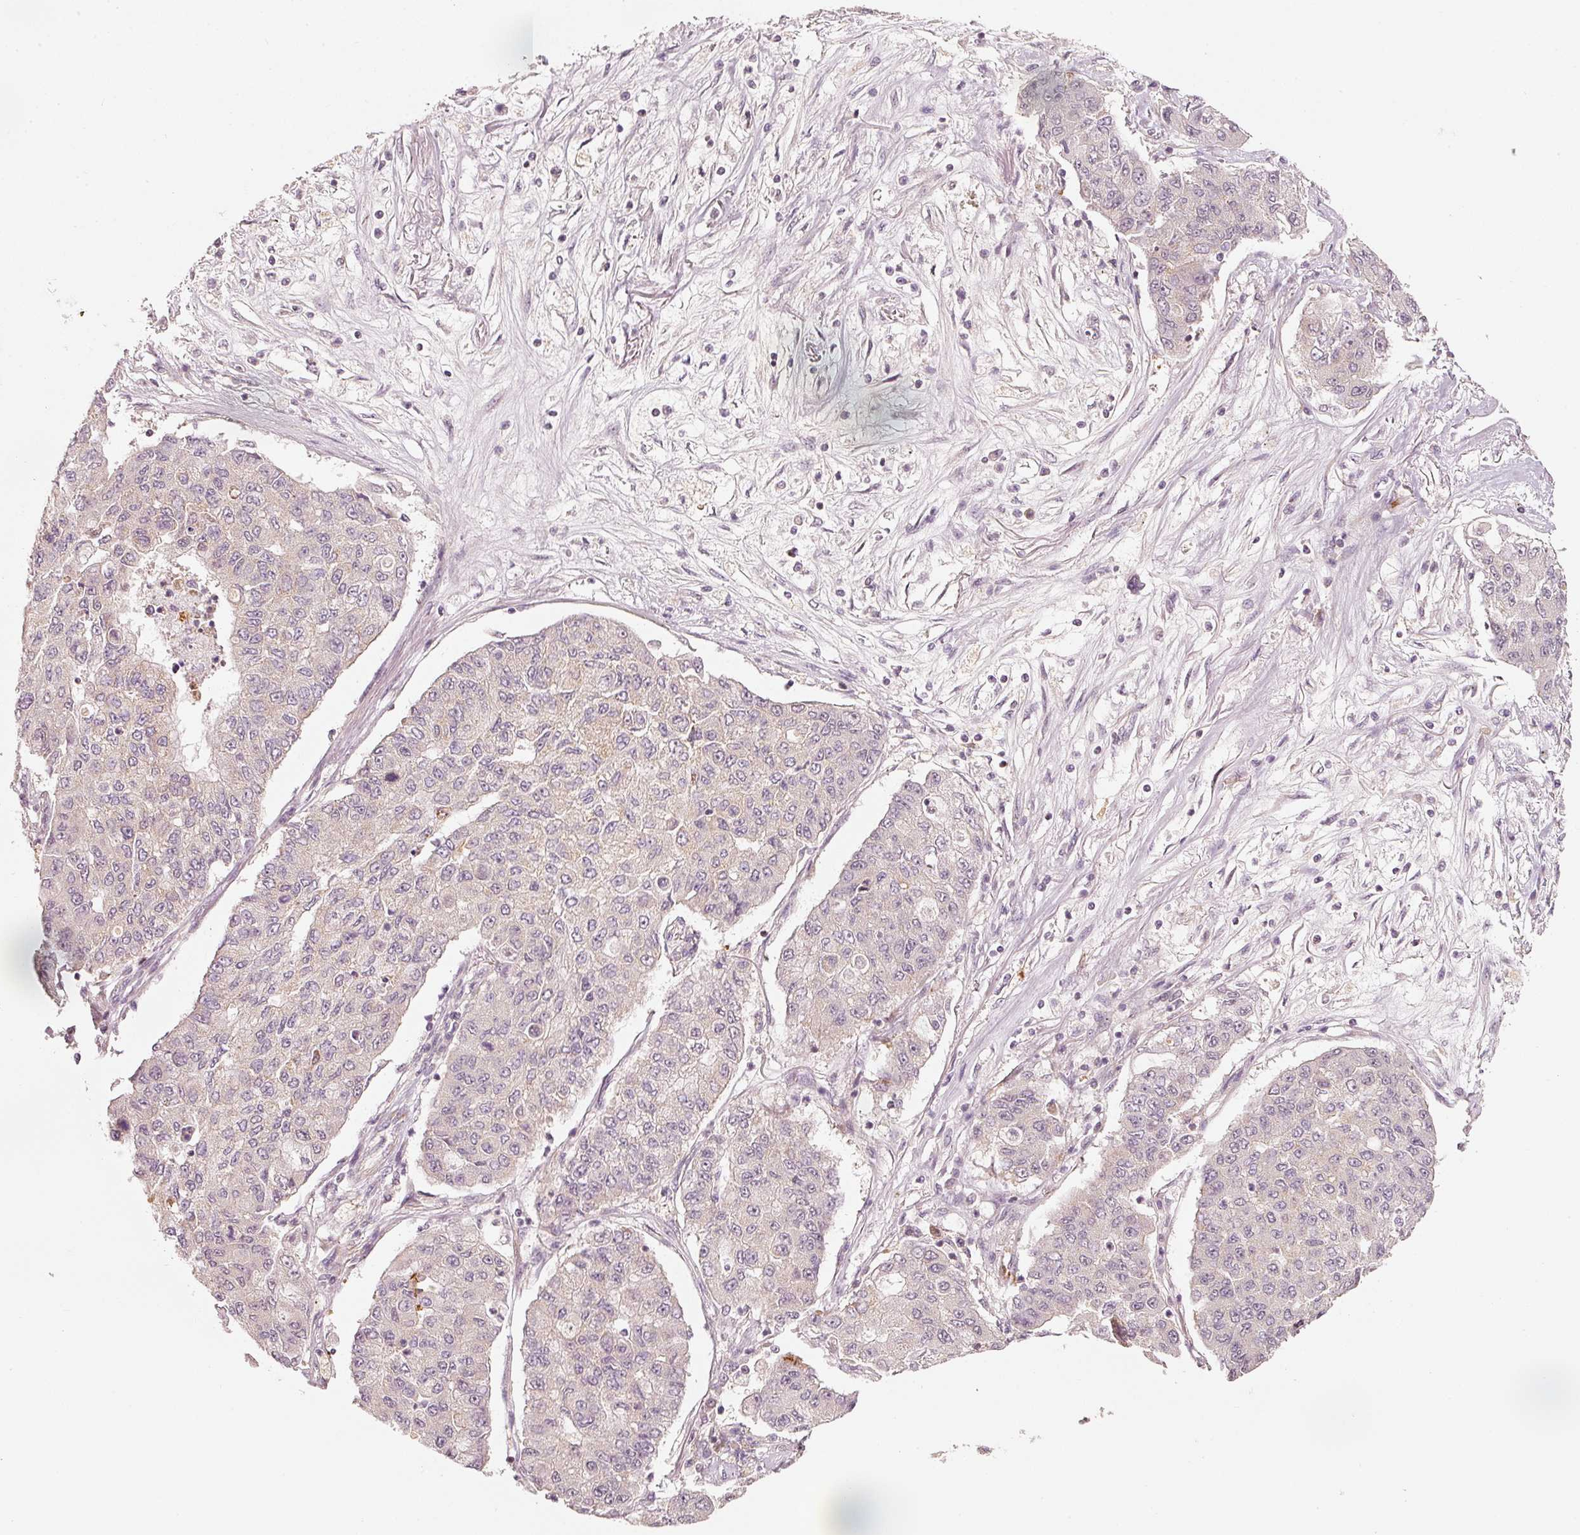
{"staining": {"intensity": "negative", "quantity": "none", "location": "none"}, "tissue": "lung cancer", "cell_type": "Tumor cells", "image_type": "cancer", "snomed": [{"axis": "morphology", "description": "Squamous cell carcinoma, NOS"}, {"axis": "topography", "description": "Lung"}], "caption": "DAB (3,3'-diaminobenzidine) immunohistochemical staining of human lung cancer reveals no significant staining in tumor cells.", "gene": "ARHGAP22", "patient": {"sex": "male", "age": 74}}